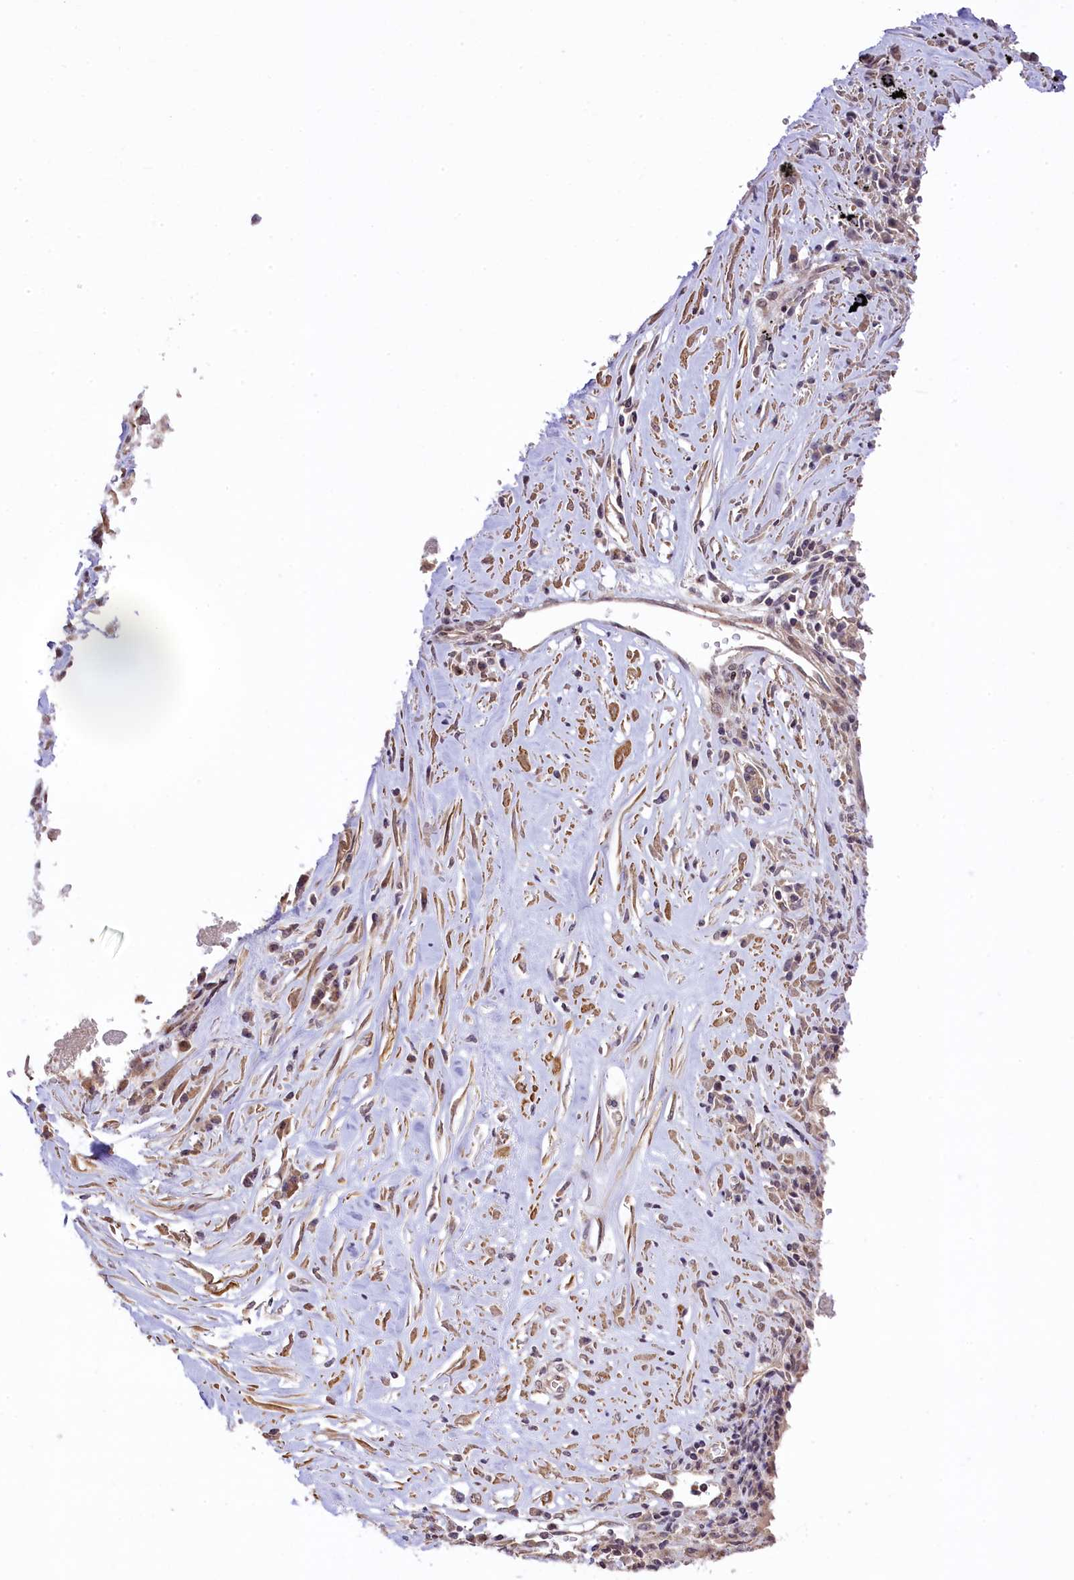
{"staining": {"intensity": "moderate", "quantity": "25%-75%", "location": "cytoplasmic/membranous"}, "tissue": "lung cancer", "cell_type": "Tumor cells", "image_type": "cancer", "snomed": [{"axis": "morphology", "description": "Squamous cell carcinoma, NOS"}, {"axis": "topography", "description": "Lung"}], "caption": "Immunohistochemistry of human lung cancer exhibits medium levels of moderate cytoplasmic/membranous positivity in approximately 25%-75% of tumor cells. Using DAB (3,3'-diaminobenzidine) (brown) and hematoxylin (blue) stains, captured at high magnification using brightfield microscopy.", "gene": "RBBP8", "patient": {"sex": "male", "age": 61}}